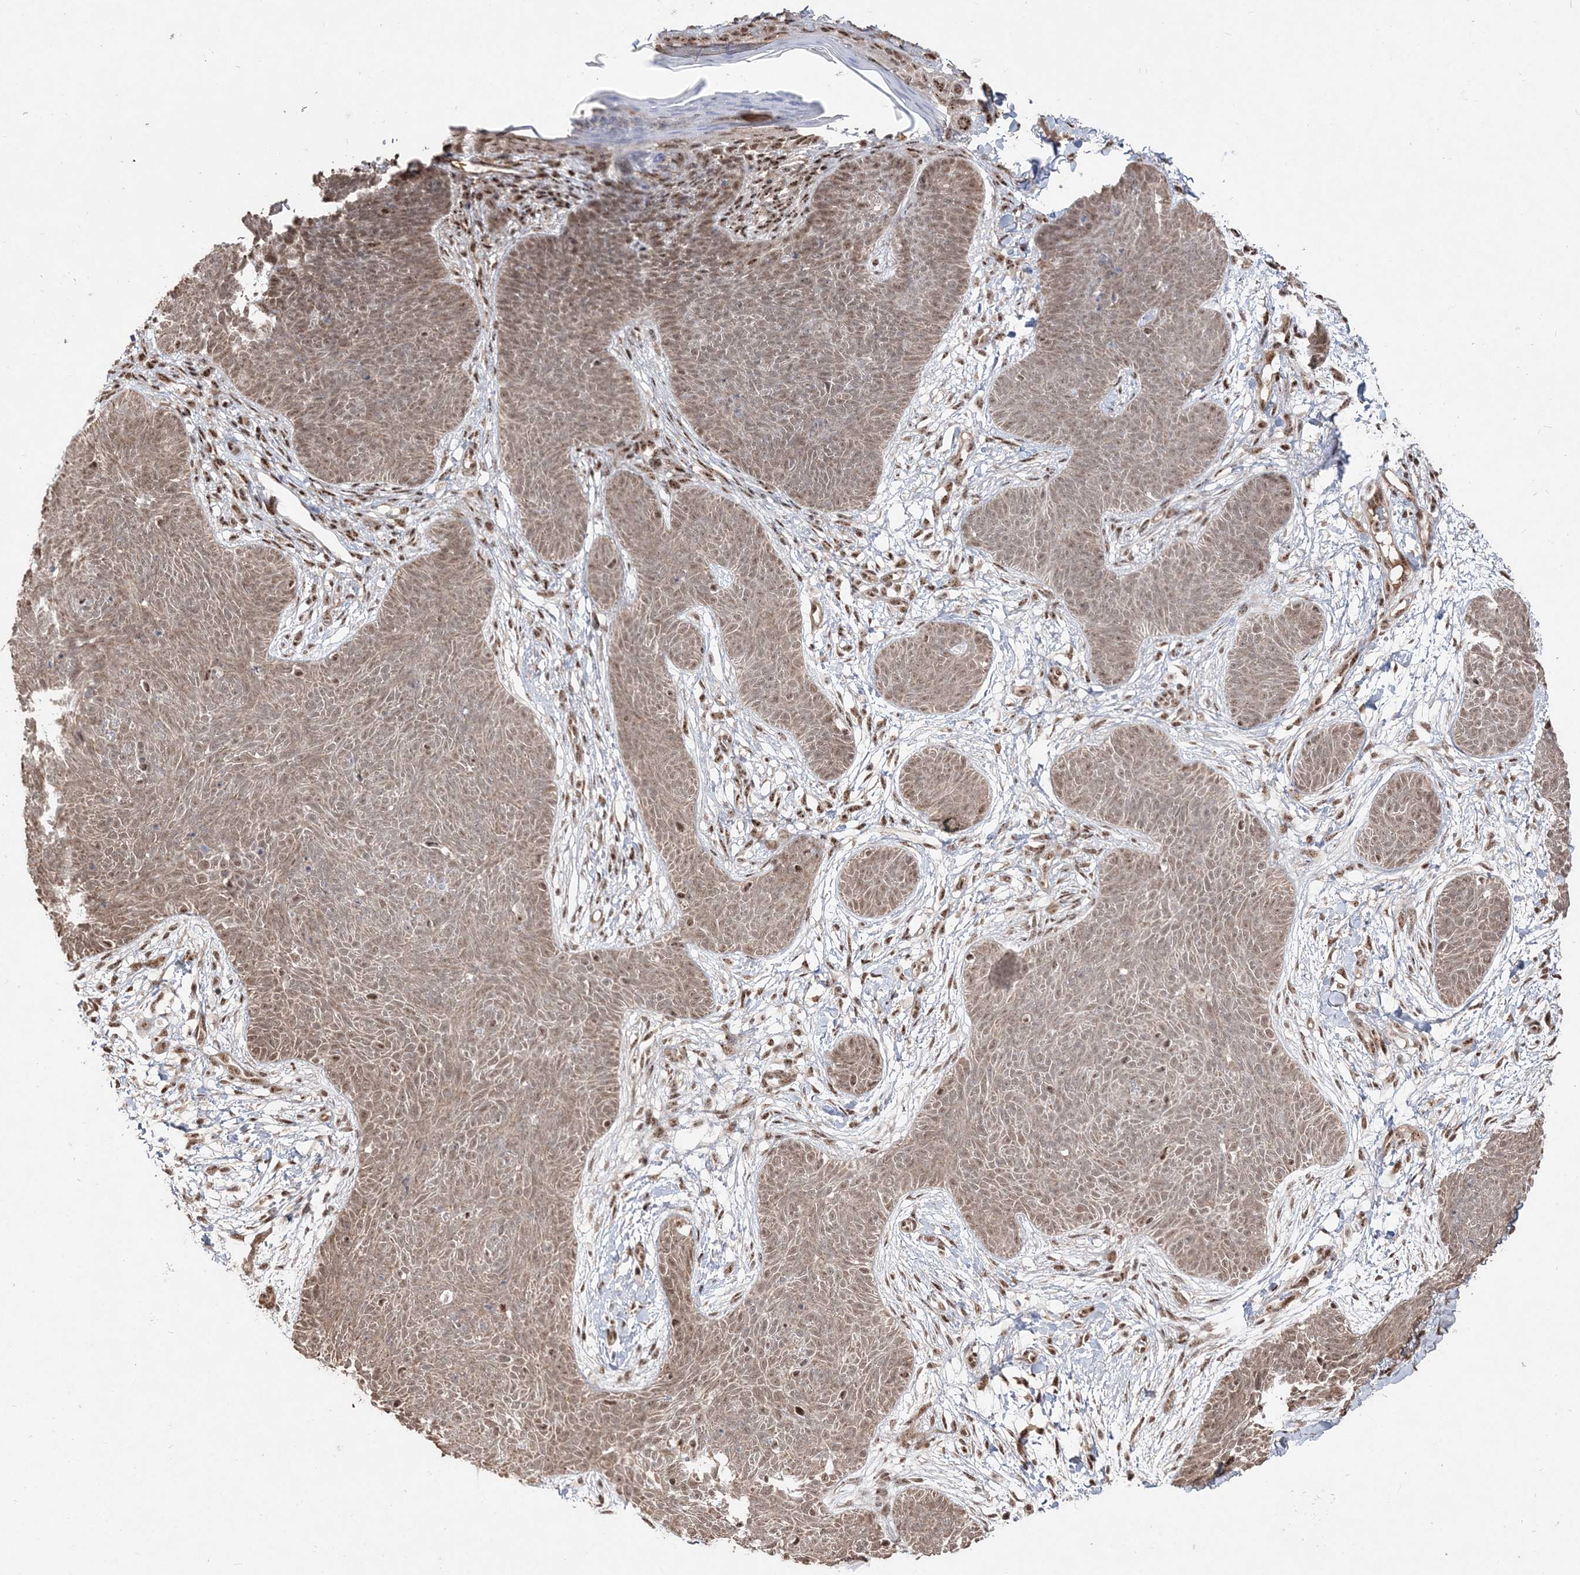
{"staining": {"intensity": "moderate", "quantity": ">75%", "location": "cytoplasmic/membranous,nuclear"}, "tissue": "skin cancer", "cell_type": "Tumor cells", "image_type": "cancer", "snomed": [{"axis": "morphology", "description": "Basal cell carcinoma"}, {"axis": "topography", "description": "Skin"}], "caption": "This is an image of immunohistochemistry (IHC) staining of basal cell carcinoma (skin), which shows moderate expression in the cytoplasmic/membranous and nuclear of tumor cells.", "gene": "RBM17", "patient": {"sex": "male", "age": 85}}